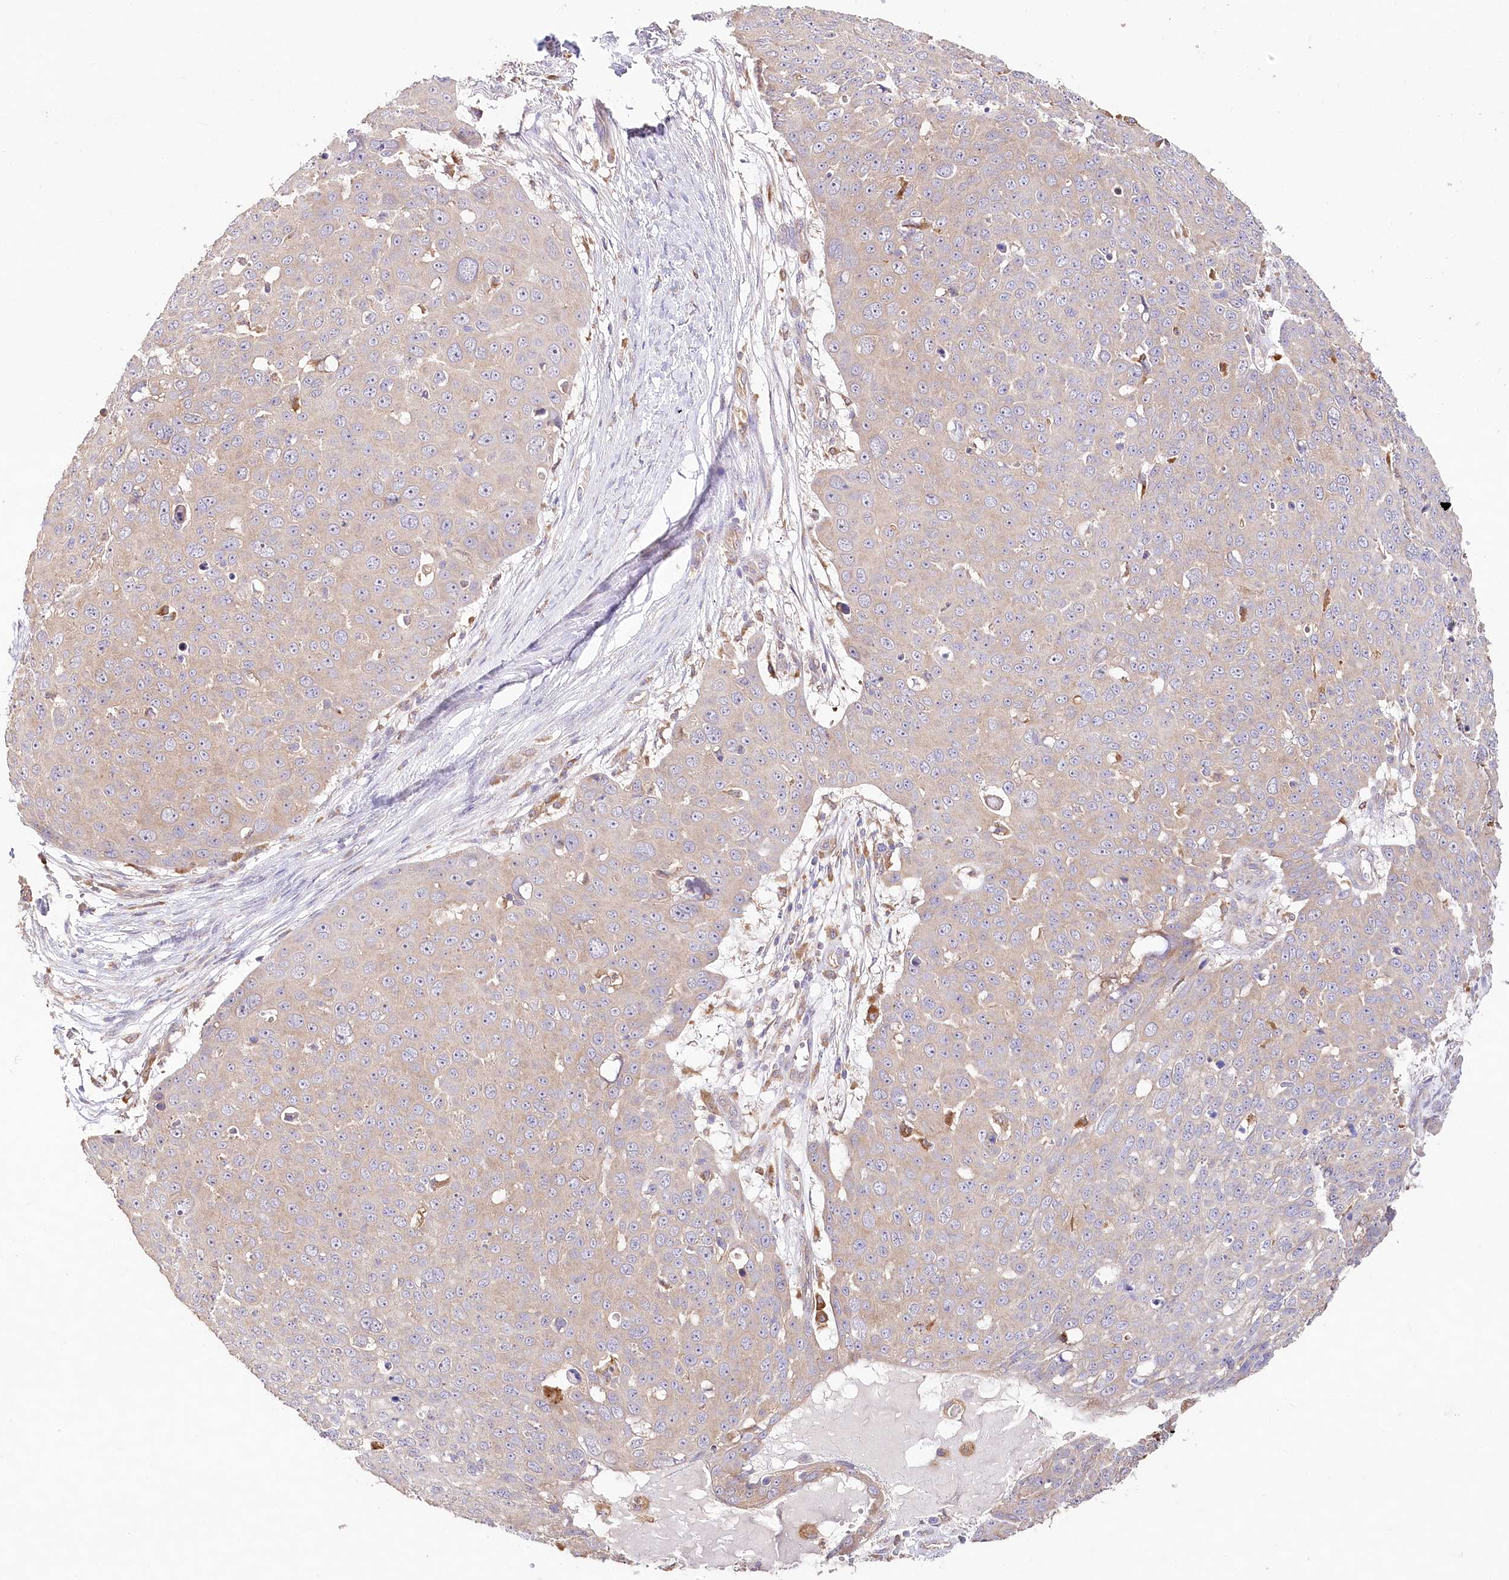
{"staining": {"intensity": "weak", "quantity": "25%-75%", "location": "cytoplasmic/membranous"}, "tissue": "skin cancer", "cell_type": "Tumor cells", "image_type": "cancer", "snomed": [{"axis": "morphology", "description": "Squamous cell carcinoma, NOS"}, {"axis": "topography", "description": "Skin"}], "caption": "Brown immunohistochemical staining in skin cancer shows weak cytoplasmic/membranous positivity in approximately 25%-75% of tumor cells.", "gene": "DMXL1", "patient": {"sex": "male", "age": 71}}